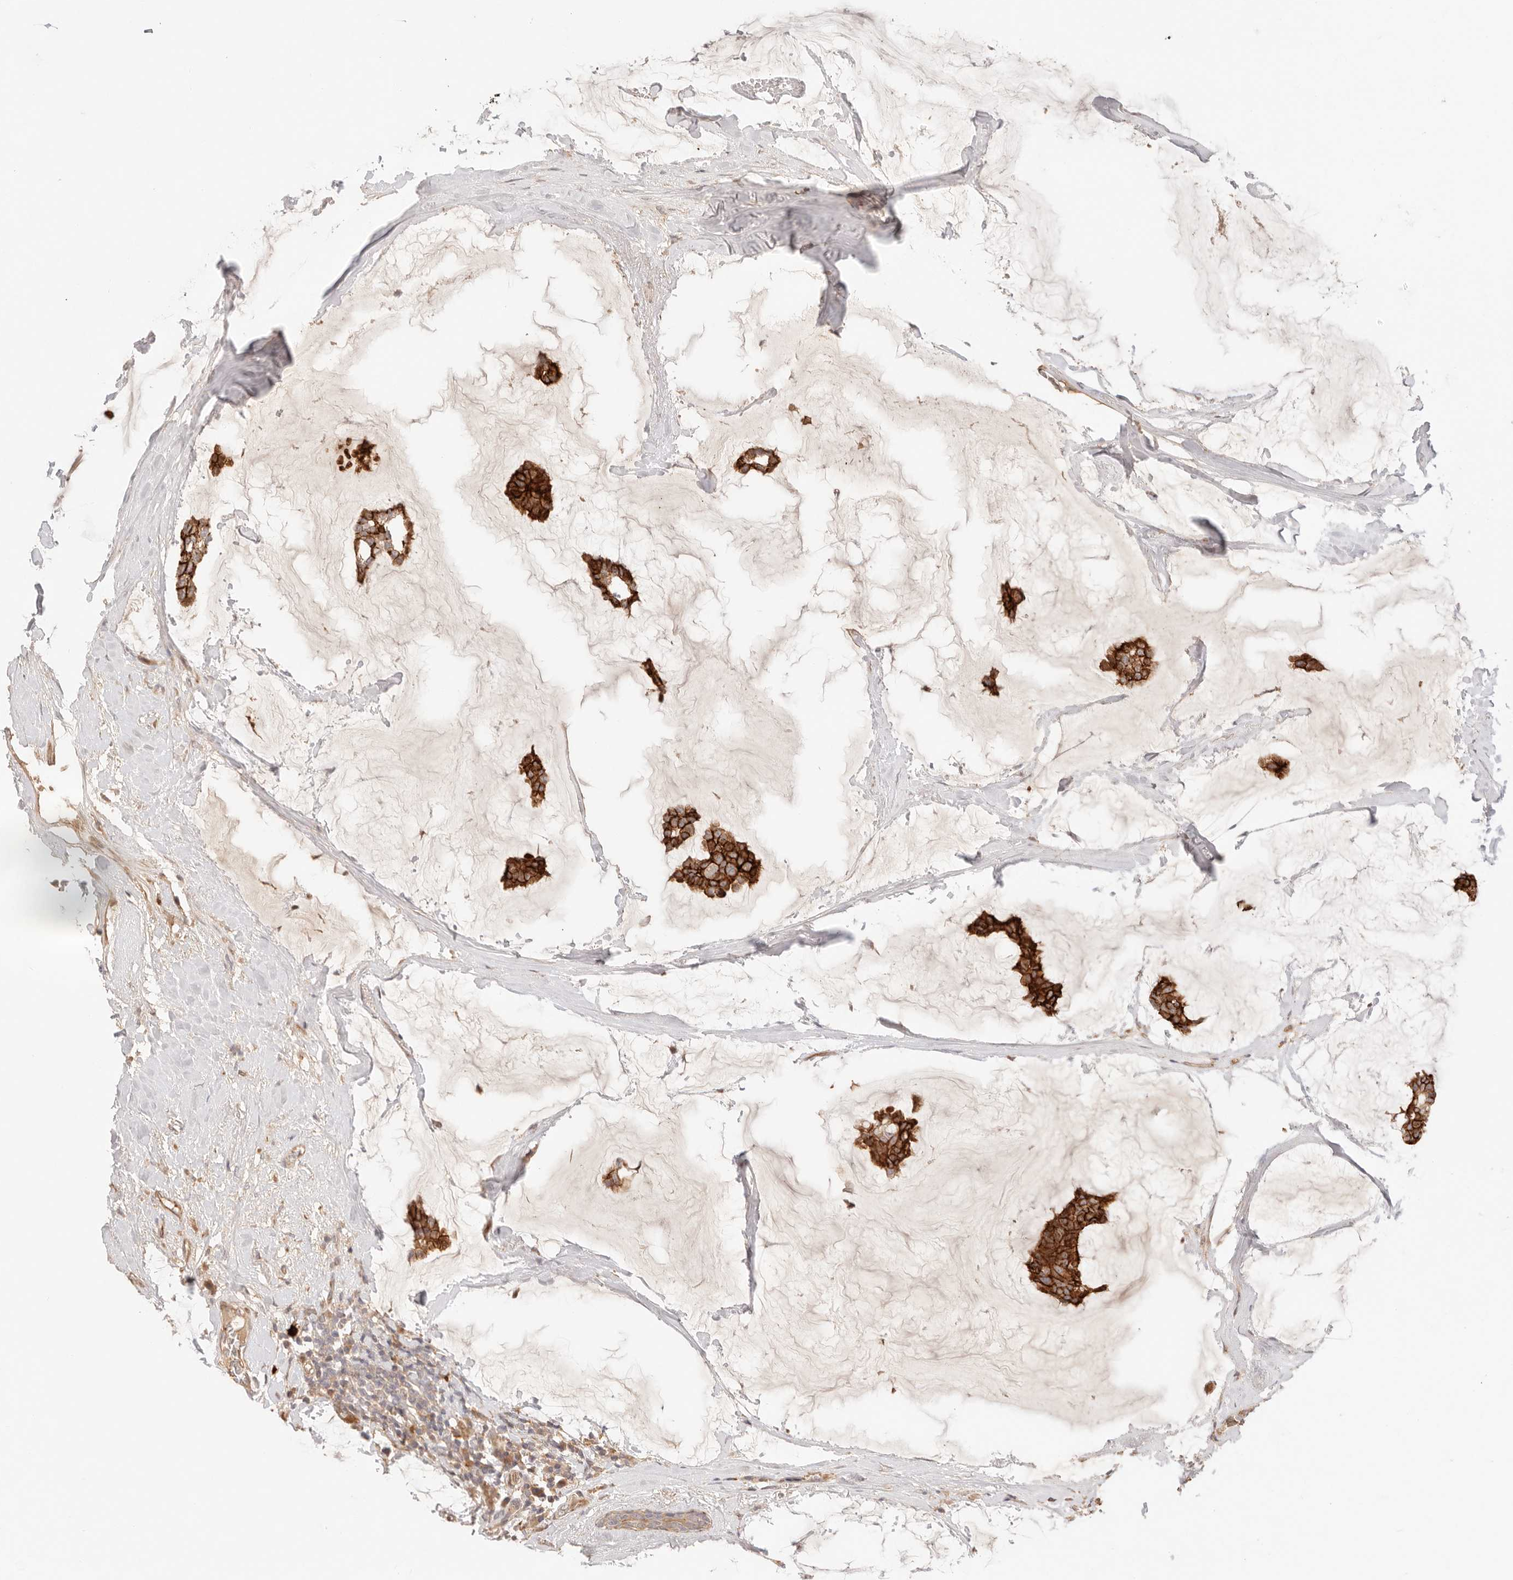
{"staining": {"intensity": "strong", "quantity": ">75%", "location": "cytoplasmic/membranous"}, "tissue": "breast cancer", "cell_type": "Tumor cells", "image_type": "cancer", "snomed": [{"axis": "morphology", "description": "Duct carcinoma"}, {"axis": "topography", "description": "Breast"}], "caption": "Strong cytoplasmic/membranous staining for a protein is seen in about >75% of tumor cells of breast cancer (invasive ductal carcinoma) using IHC.", "gene": "IL1R2", "patient": {"sex": "female", "age": 93}}